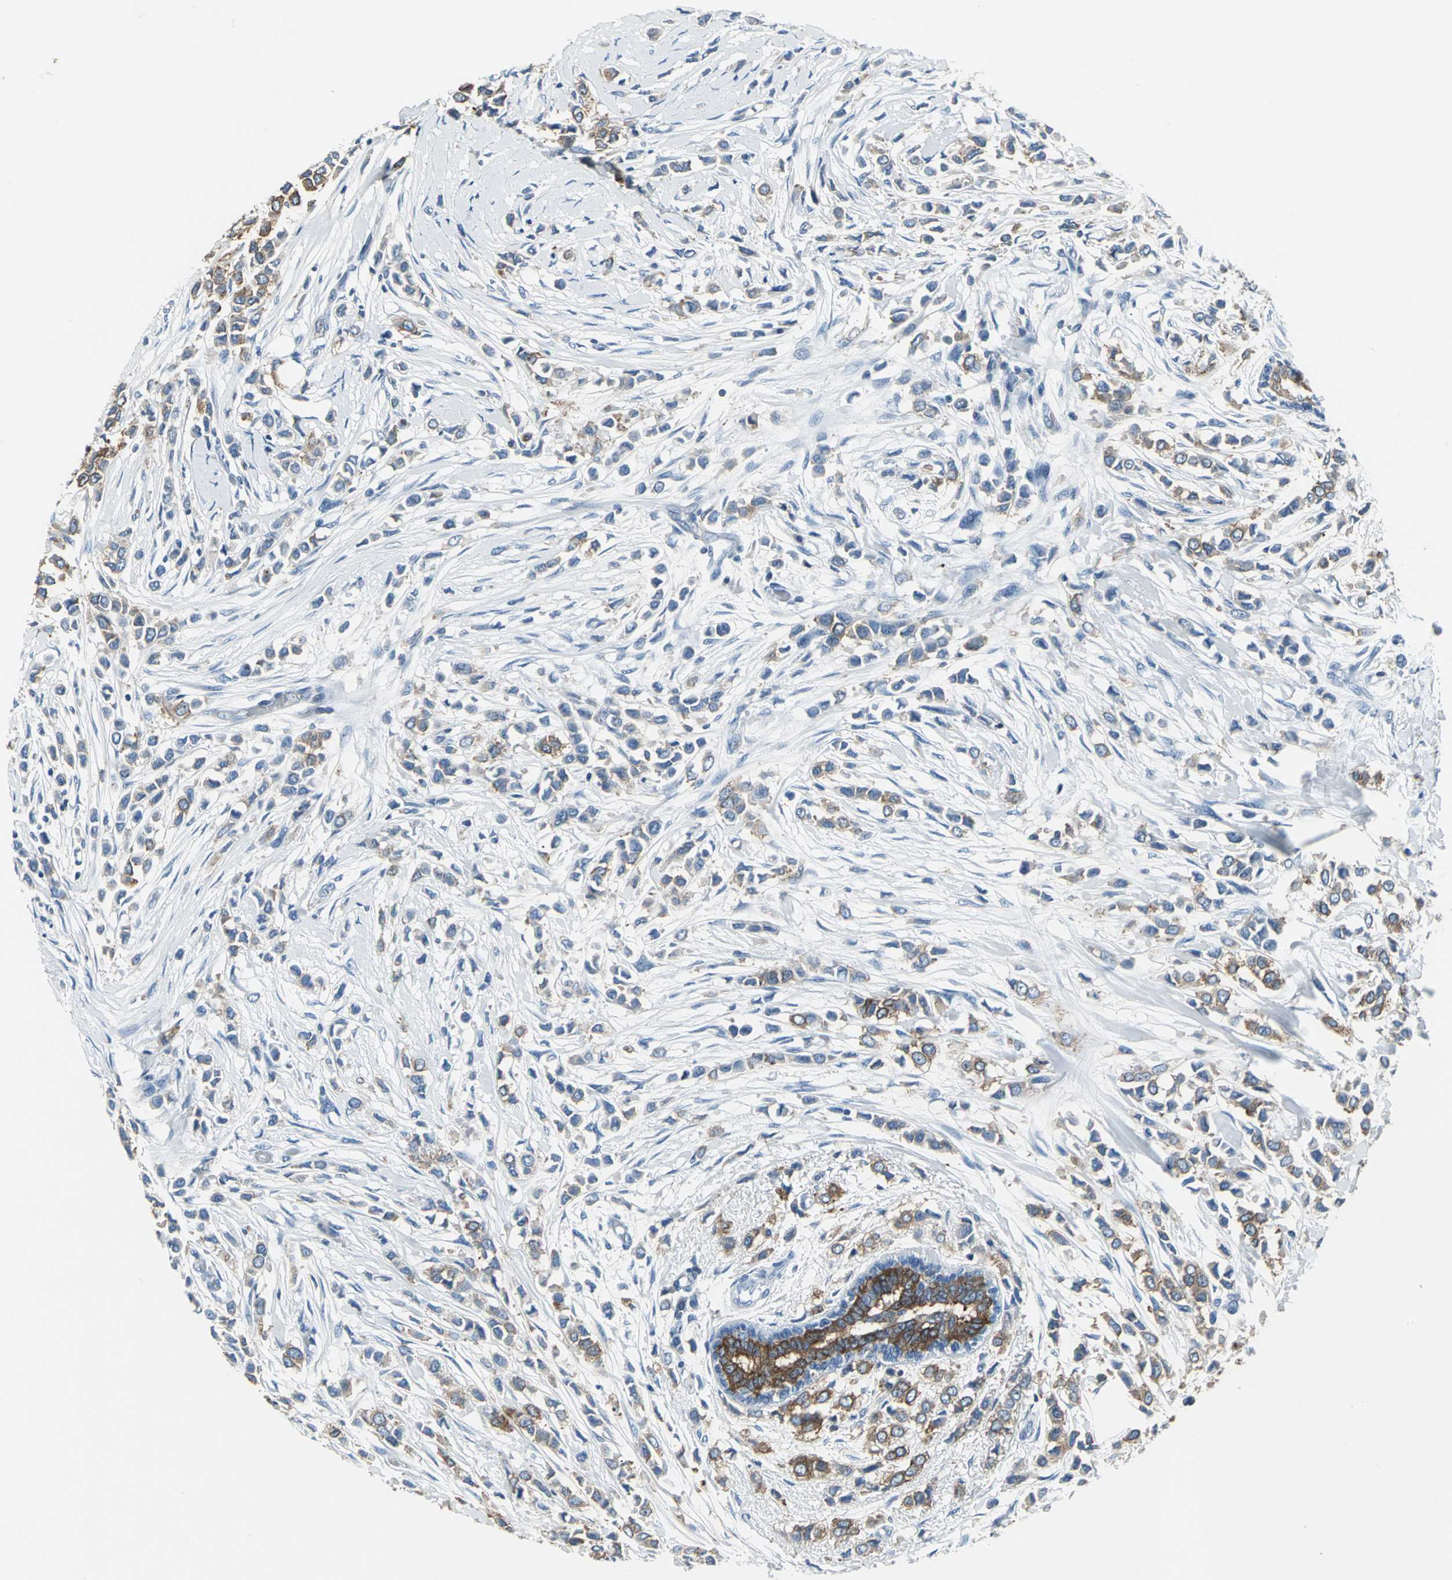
{"staining": {"intensity": "moderate", "quantity": ">75%", "location": "cytoplasmic/membranous"}, "tissue": "breast cancer", "cell_type": "Tumor cells", "image_type": "cancer", "snomed": [{"axis": "morphology", "description": "Lobular carcinoma"}, {"axis": "topography", "description": "Breast"}], "caption": "Lobular carcinoma (breast) tissue shows moderate cytoplasmic/membranous positivity in approximately >75% of tumor cells (DAB (3,3'-diaminobenzidine) IHC, brown staining for protein, blue staining for nuclei).", "gene": "IQGAP2", "patient": {"sex": "female", "age": 51}}